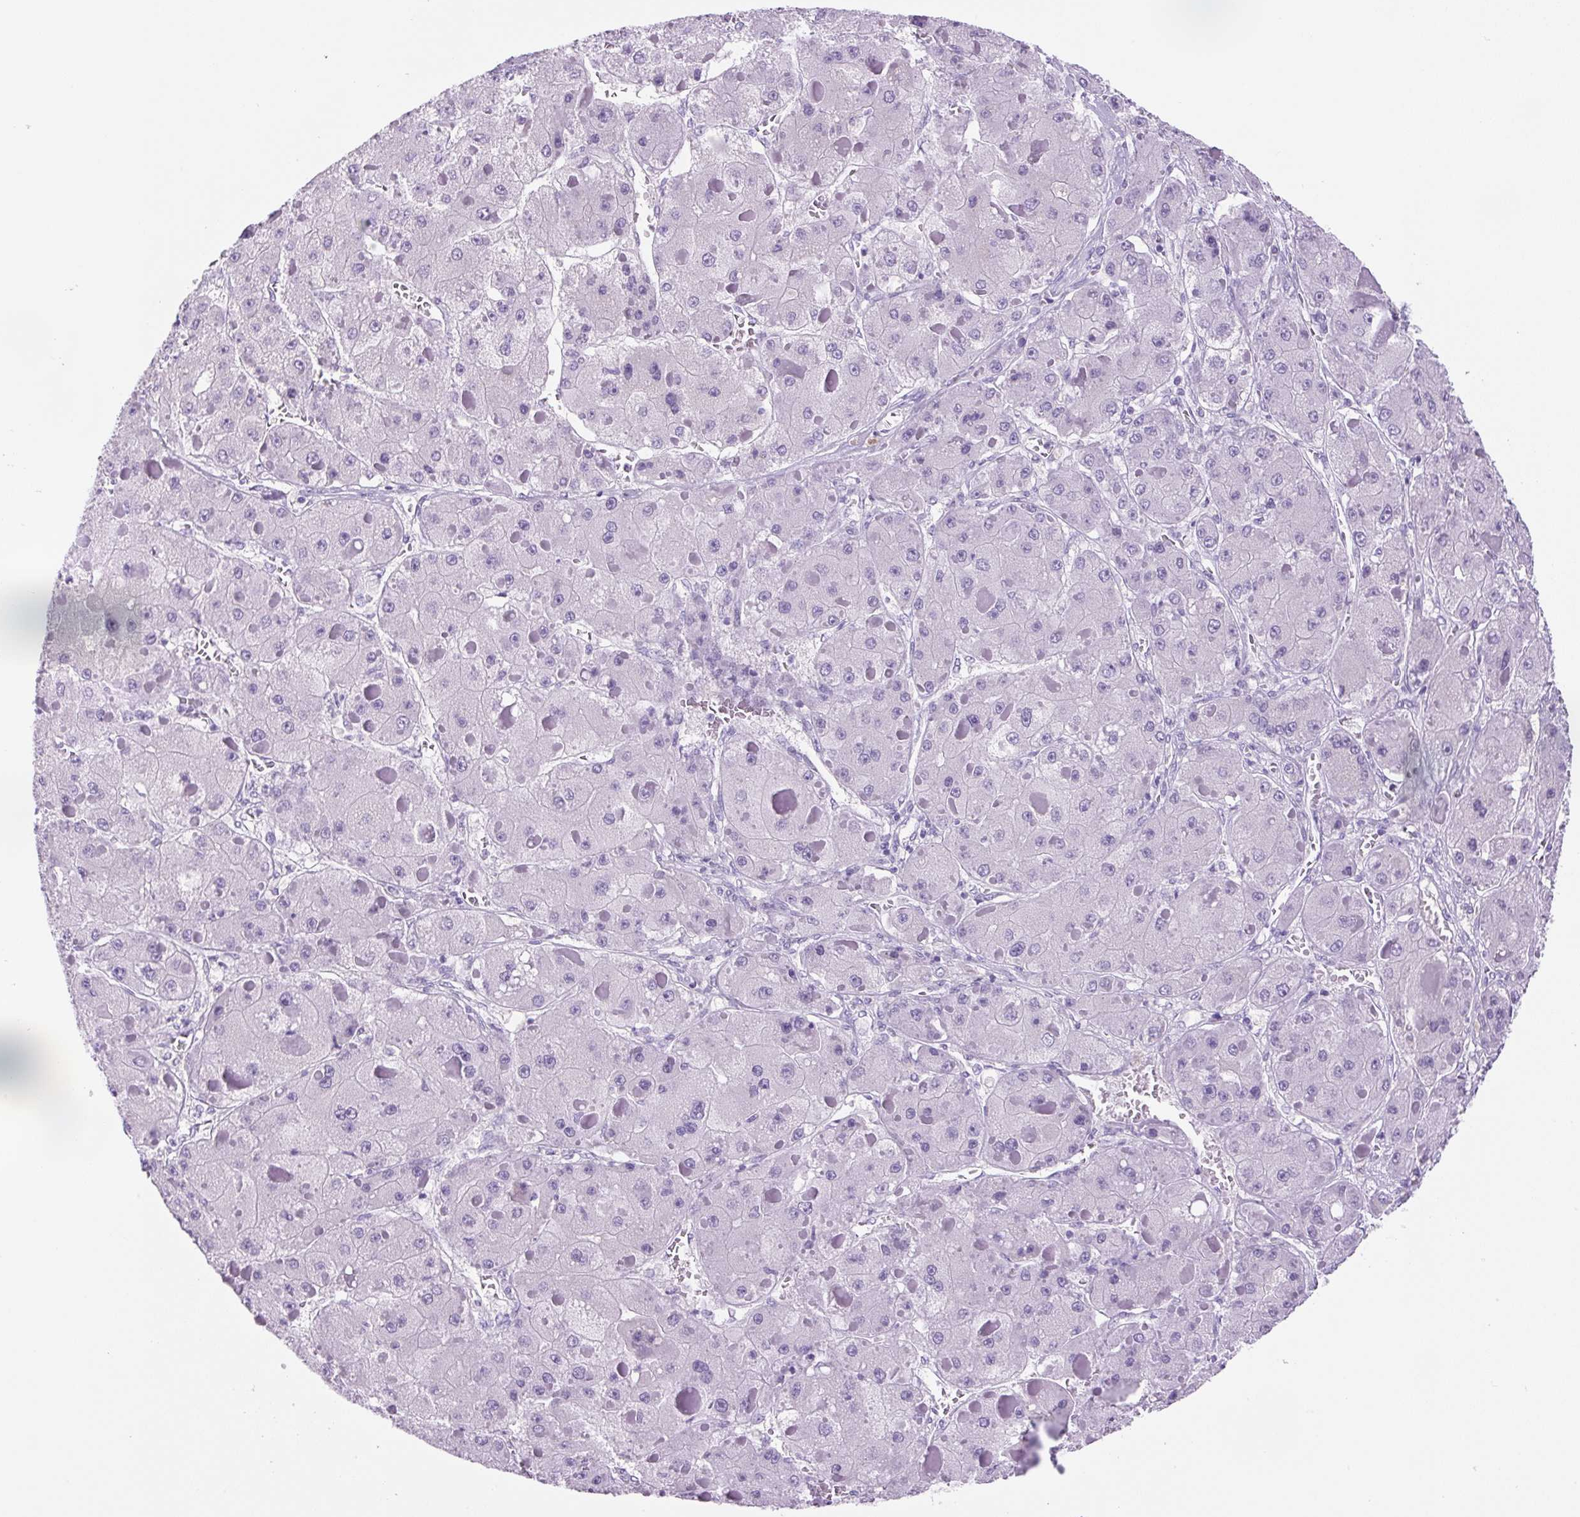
{"staining": {"intensity": "negative", "quantity": "none", "location": "none"}, "tissue": "liver cancer", "cell_type": "Tumor cells", "image_type": "cancer", "snomed": [{"axis": "morphology", "description": "Carcinoma, Hepatocellular, NOS"}, {"axis": "topography", "description": "Liver"}], "caption": "Tumor cells show no significant expression in hepatocellular carcinoma (liver).", "gene": "PRRT1", "patient": {"sex": "female", "age": 73}}